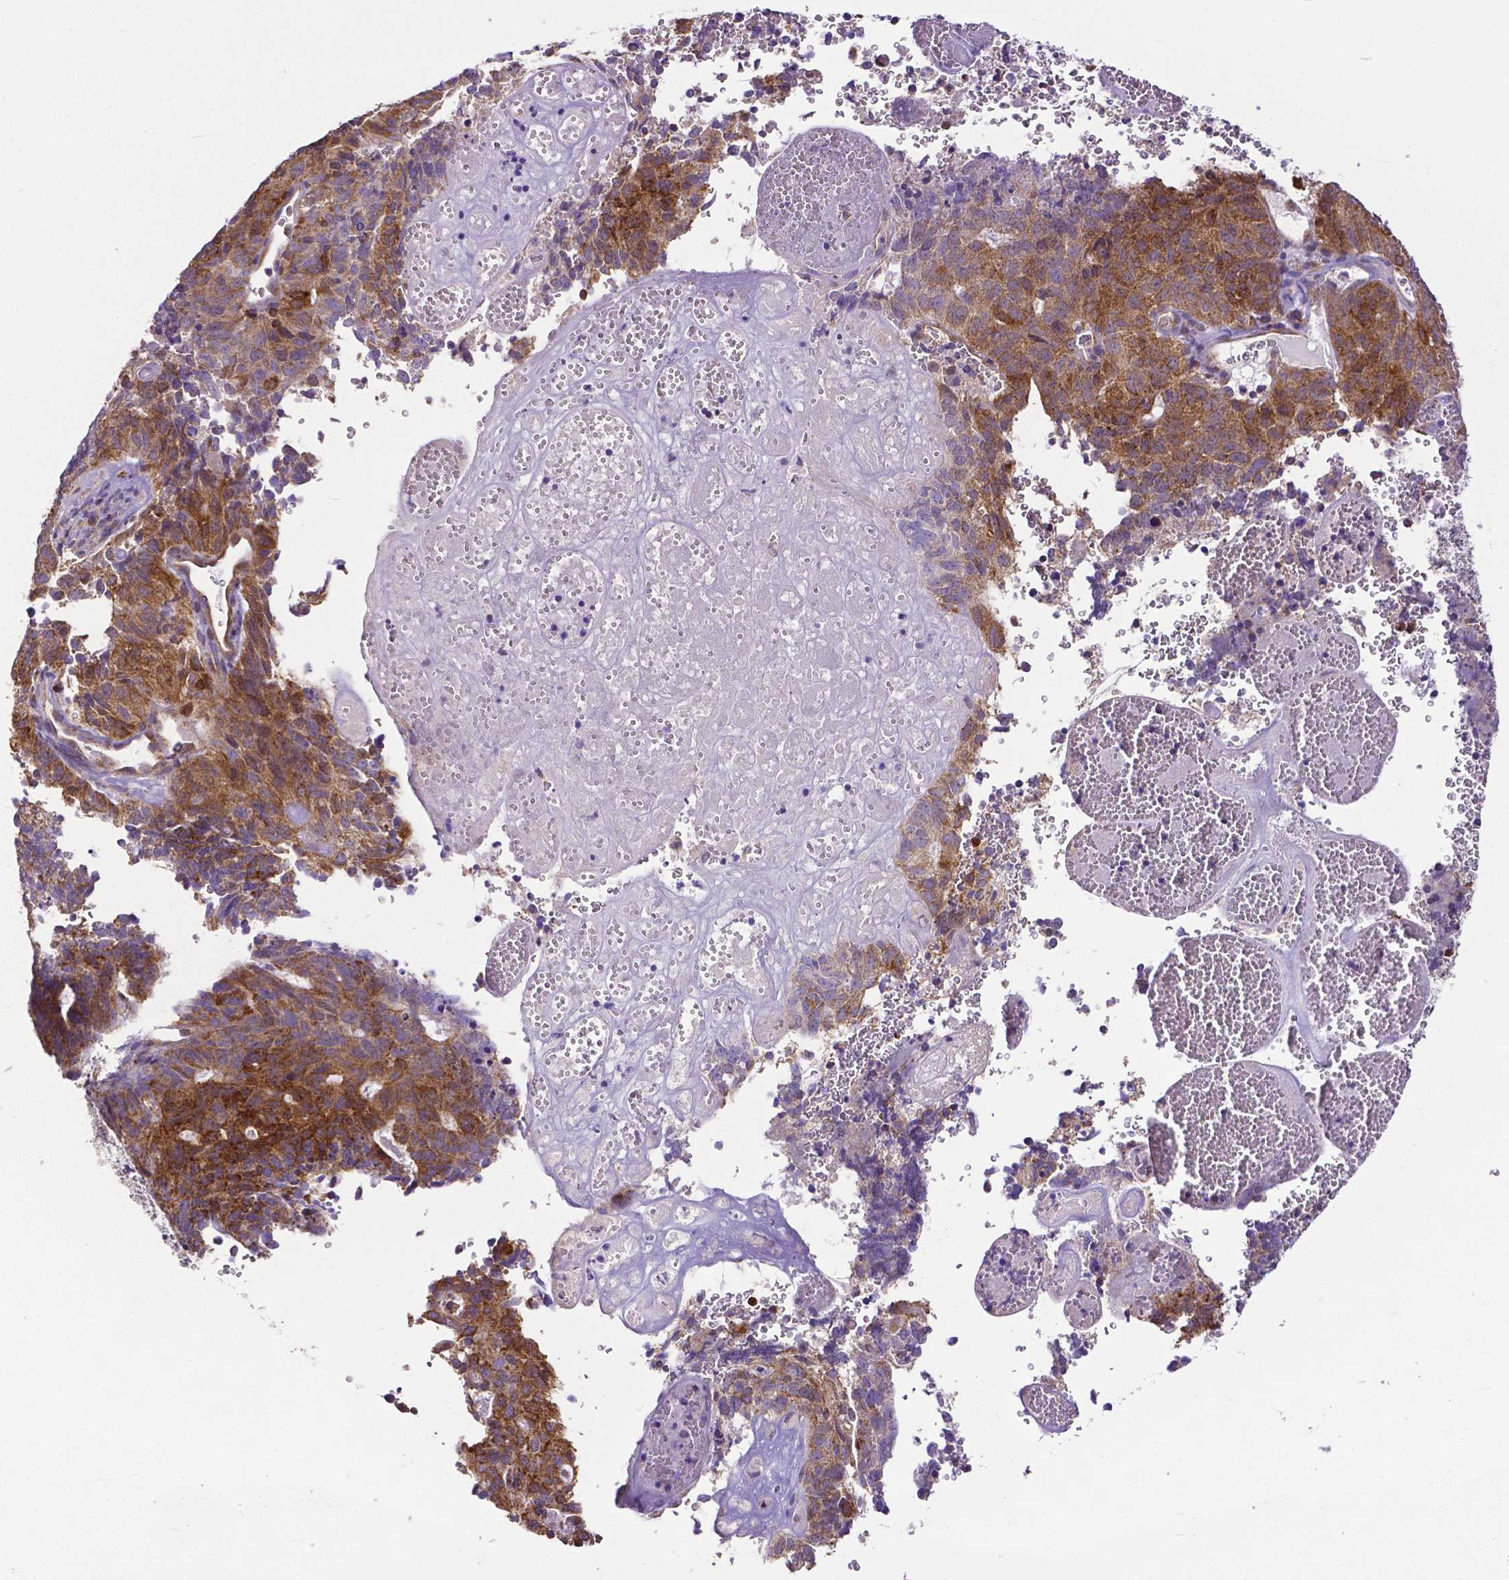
{"staining": {"intensity": "strong", "quantity": ">75%", "location": "cytoplasmic/membranous"}, "tissue": "cervical cancer", "cell_type": "Tumor cells", "image_type": "cancer", "snomed": [{"axis": "morphology", "description": "Adenocarcinoma, NOS"}, {"axis": "topography", "description": "Cervix"}], "caption": "The photomicrograph displays staining of adenocarcinoma (cervical), revealing strong cytoplasmic/membranous protein staining (brown color) within tumor cells. (Stains: DAB (3,3'-diaminobenzidine) in brown, nuclei in blue, Microscopy: brightfield microscopy at high magnification).", "gene": "MCL1", "patient": {"sex": "female", "age": 38}}